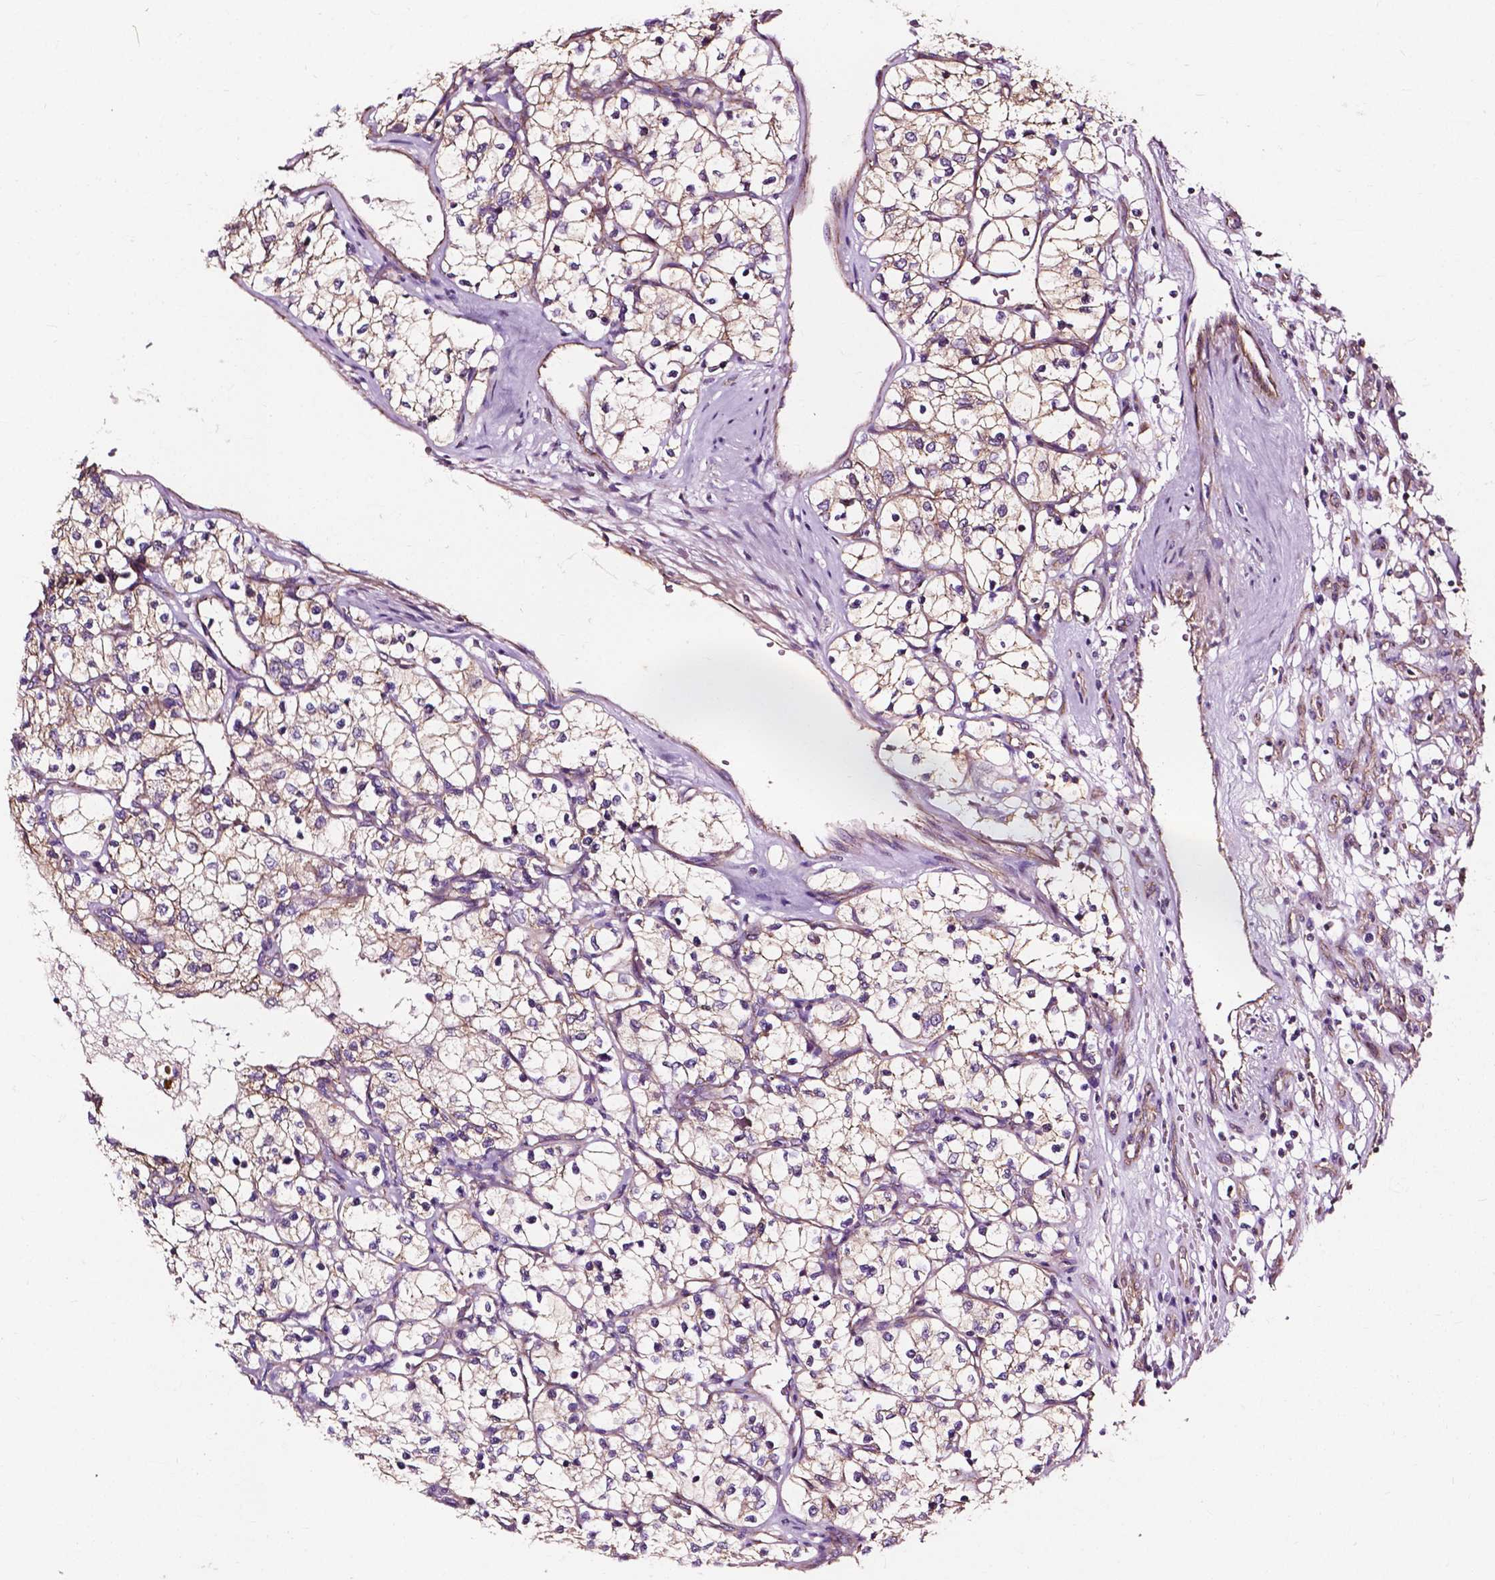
{"staining": {"intensity": "weak", "quantity": "25%-75%", "location": "cytoplasmic/membranous"}, "tissue": "renal cancer", "cell_type": "Tumor cells", "image_type": "cancer", "snomed": [{"axis": "morphology", "description": "Adenocarcinoma, NOS"}, {"axis": "topography", "description": "Kidney"}], "caption": "A photomicrograph showing weak cytoplasmic/membranous expression in about 25%-75% of tumor cells in renal adenocarcinoma, as visualized by brown immunohistochemical staining.", "gene": "ATG16L1", "patient": {"sex": "female", "age": 69}}